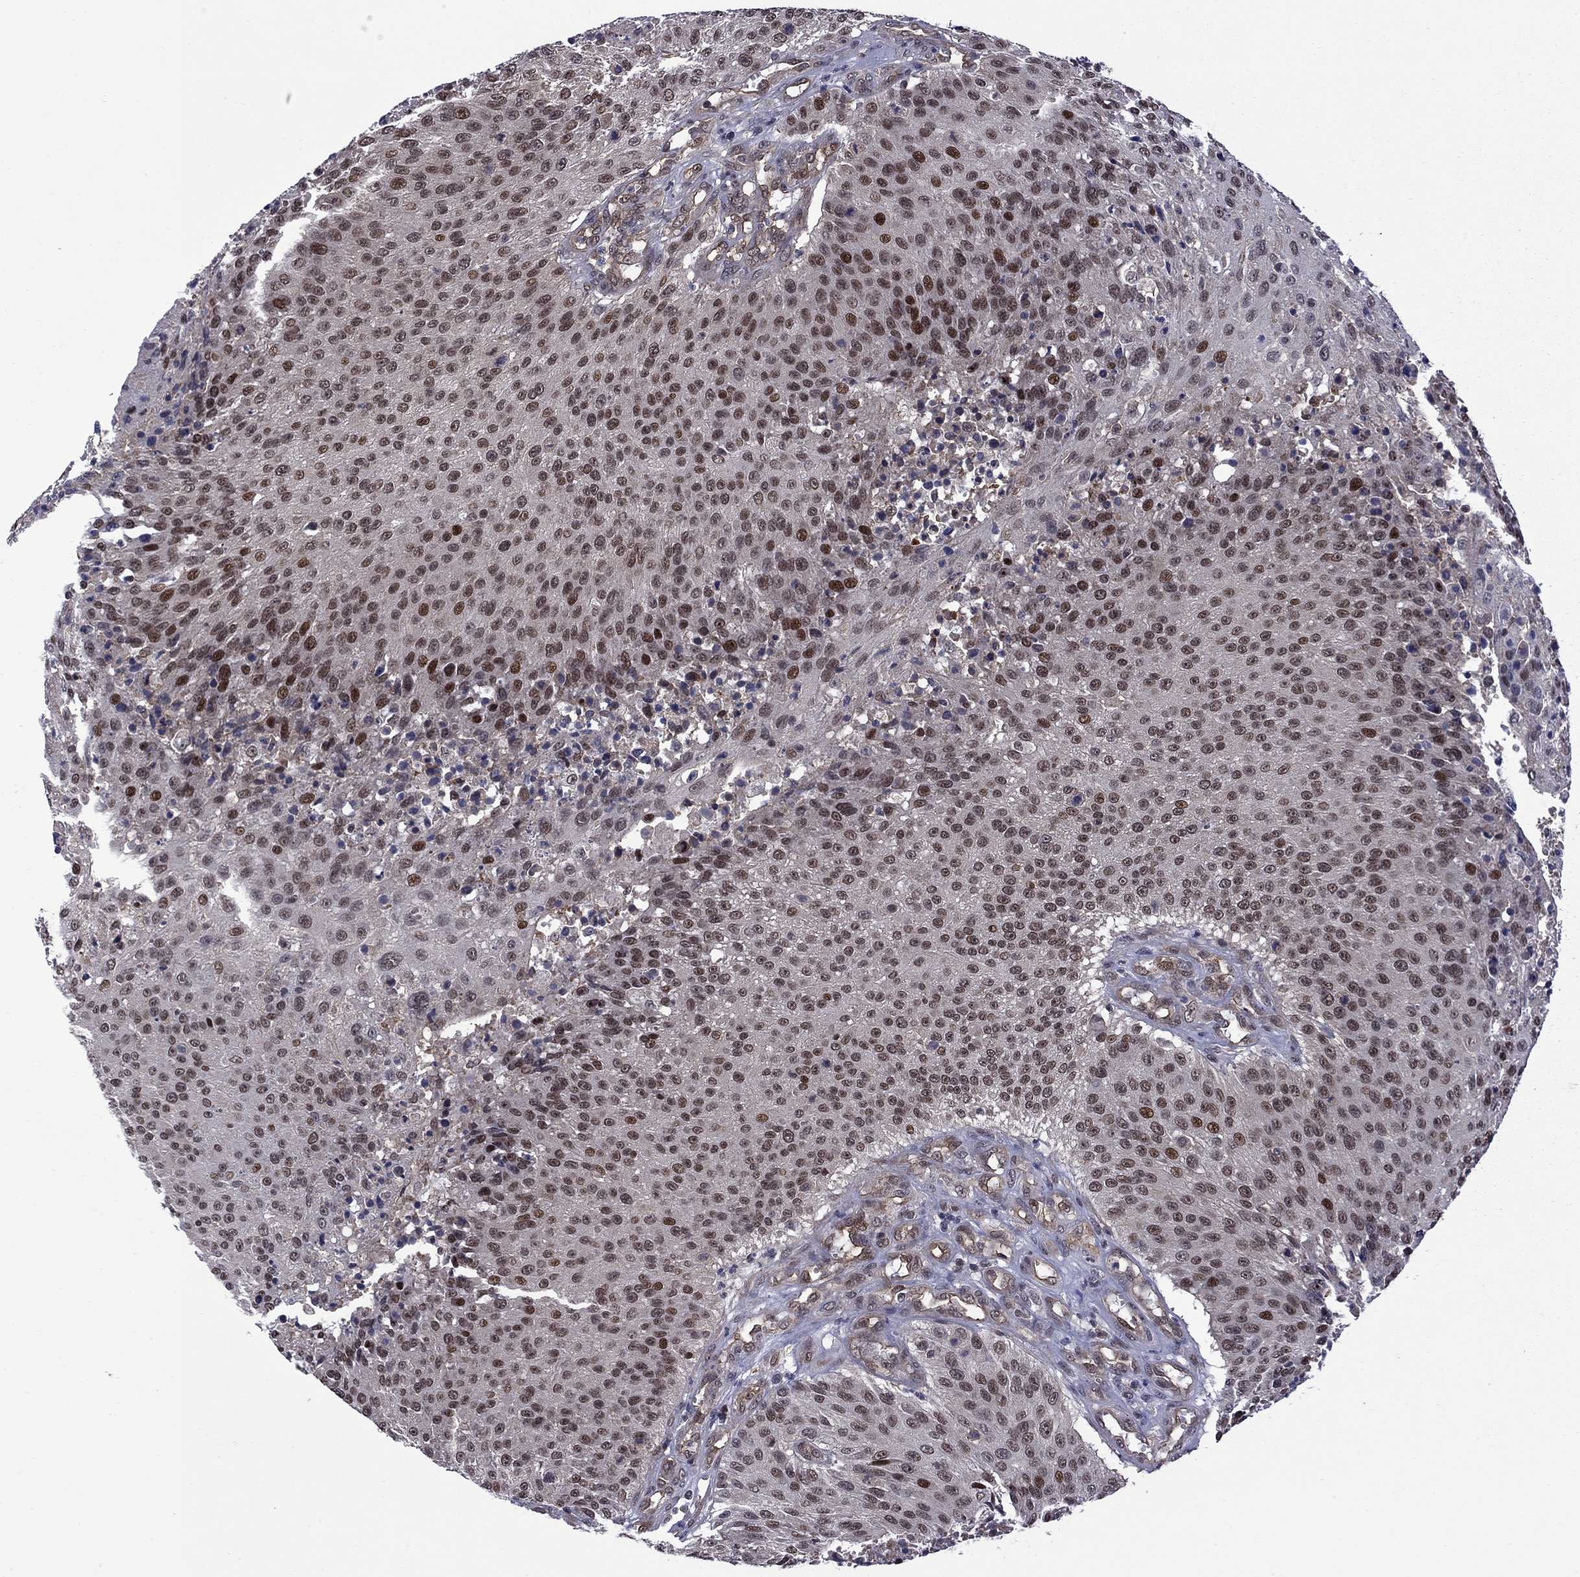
{"staining": {"intensity": "strong", "quantity": "25%-75%", "location": "nuclear"}, "tissue": "urothelial cancer", "cell_type": "Tumor cells", "image_type": "cancer", "snomed": [{"axis": "morphology", "description": "Urothelial carcinoma, NOS"}, {"axis": "topography", "description": "Urinary bladder"}], "caption": "Immunohistochemistry (DAB) staining of human transitional cell carcinoma shows strong nuclear protein positivity in approximately 25%-75% of tumor cells.", "gene": "BRF1", "patient": {"sex": "male", "age": 55}}